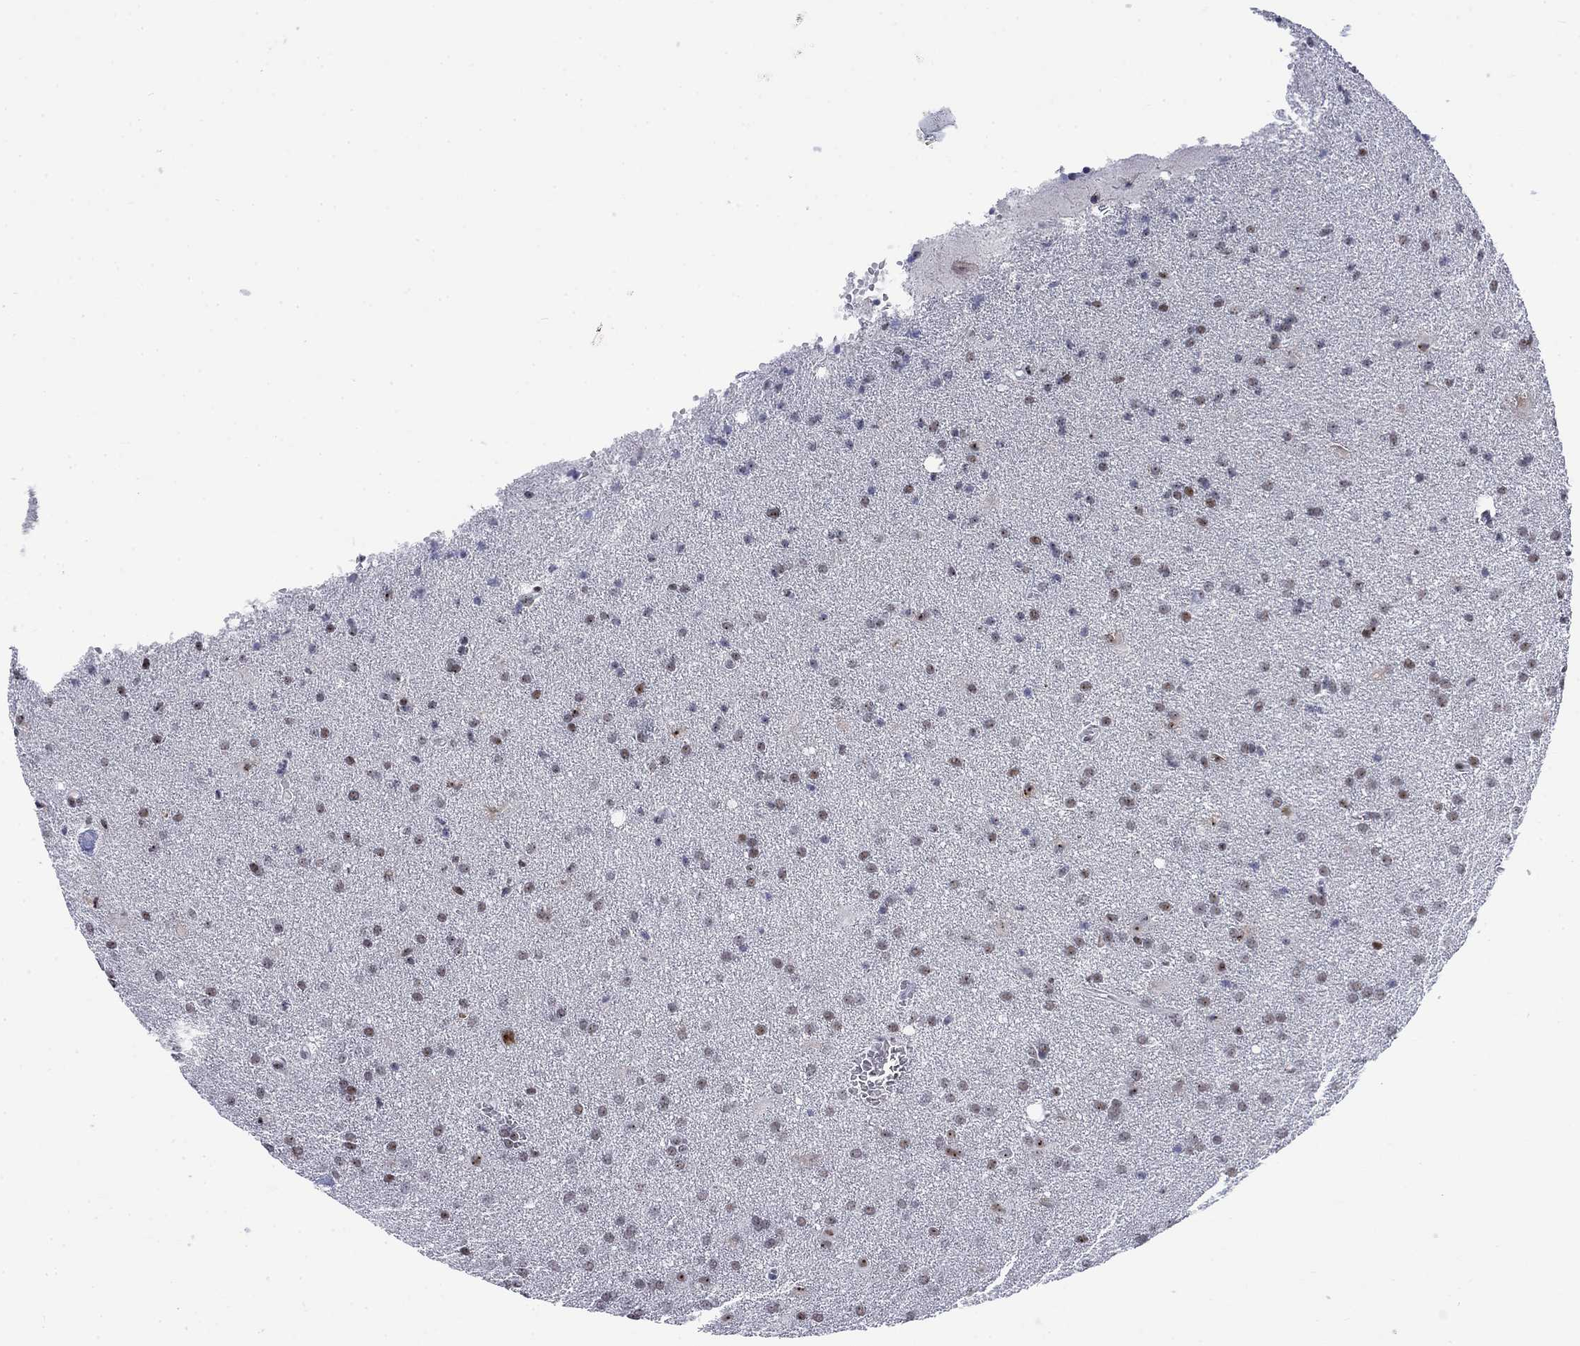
{"staining": {"intensity": "moderate", "quantity": "<25%", "location": "nuclear"}, "tissue": "glioma", "cell_type": "Tumor cells", "image_type": "cancer", "snomed": [{"axis": "morphology", "description": "Glioma, malignant, Low grade"}, {"axis": "topography", "description": "Brain"}], "caption": "Glioma stained for a protein (brown) displays moderate nuclear positive staining in approximately <25% of tumor cells.", "gene": "CSRNP3", "patient": {"sex": "male", "age": 58}}